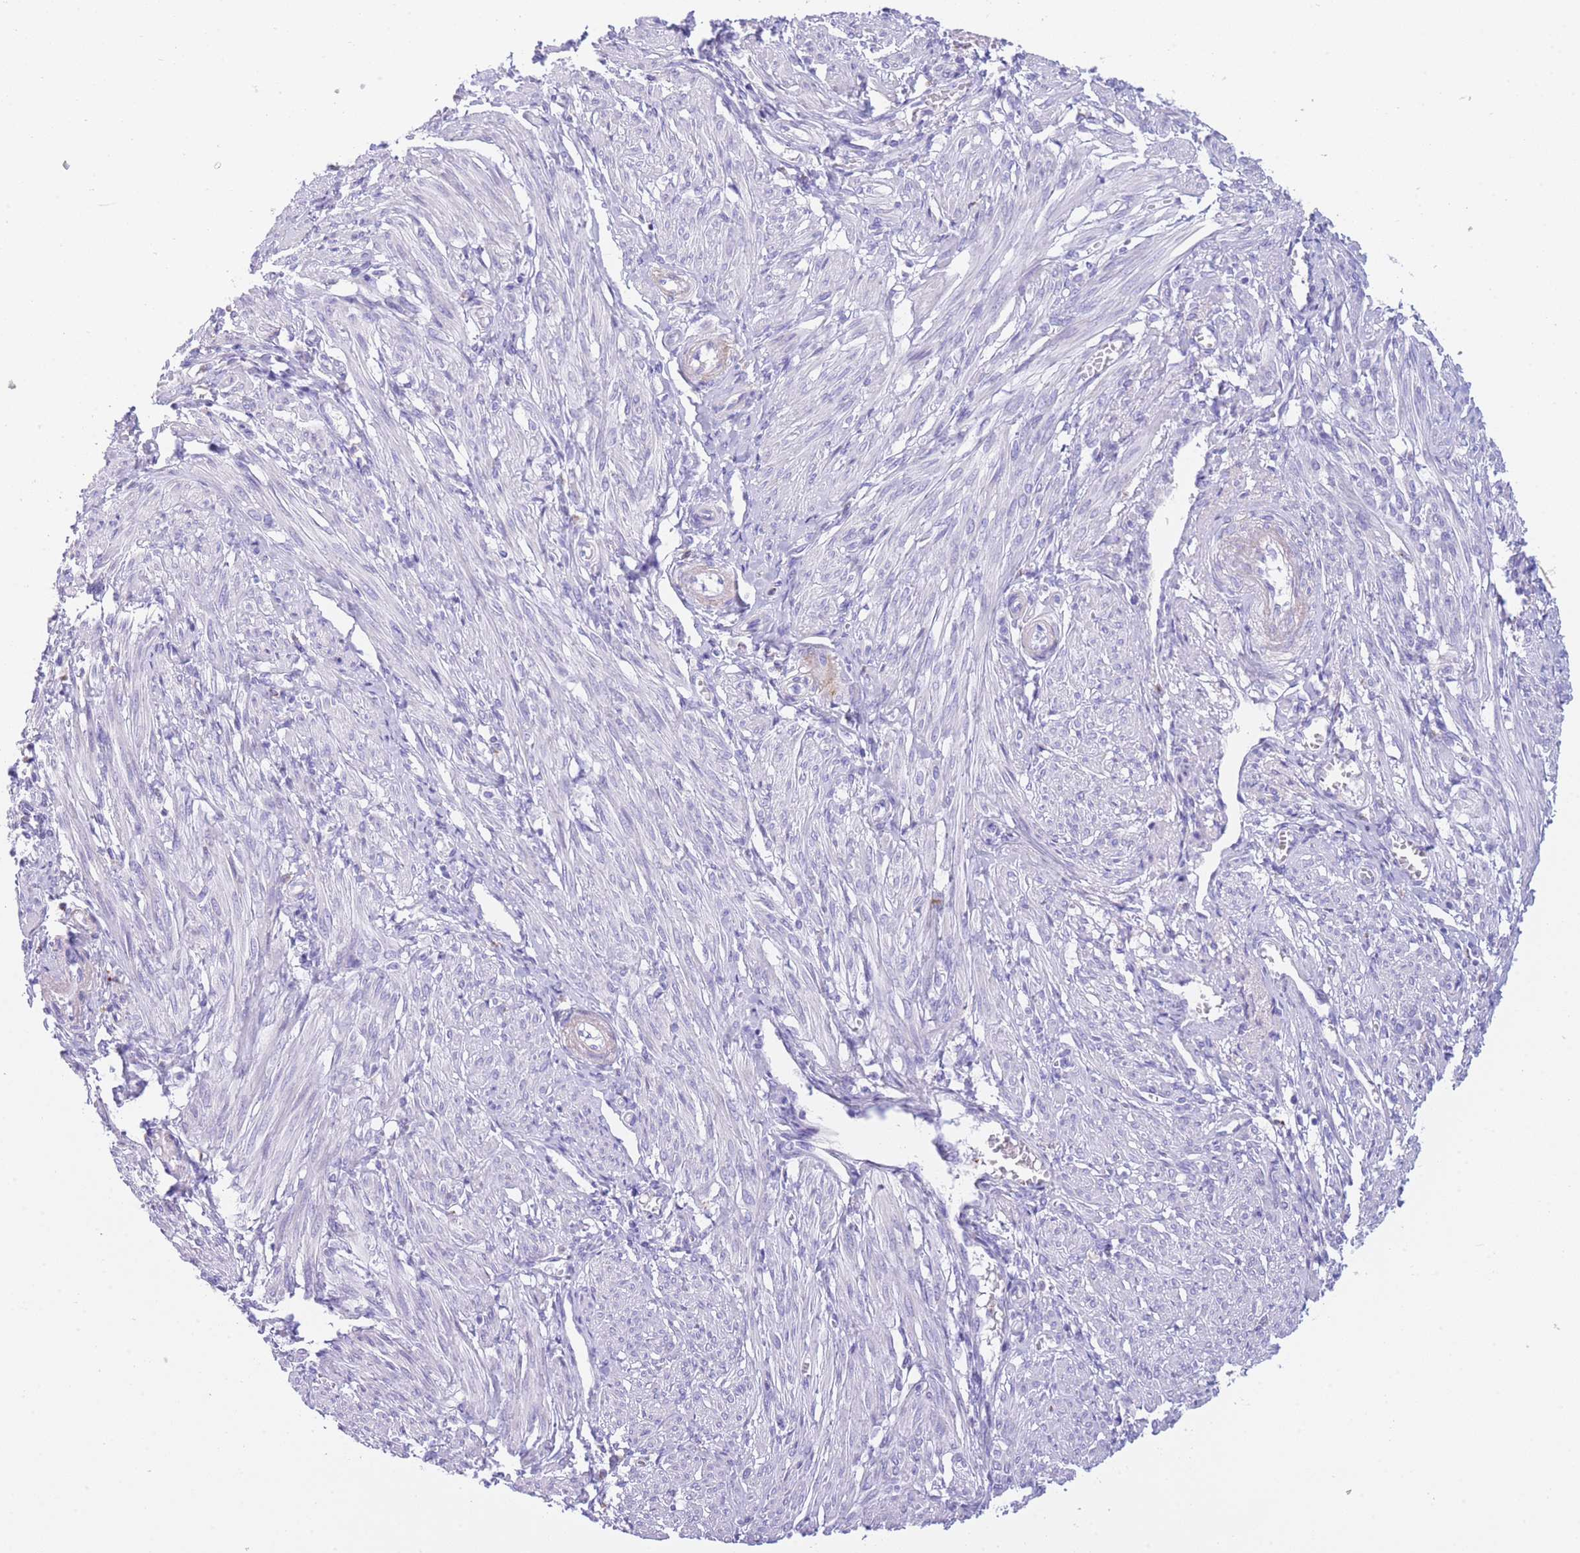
{"staining": {"intensity": "negative", "quantity": "none", "location": "none"}, "tissue": "smooth muscle", "cell_type": "Smooth muscle cells", "image_type": "normal", "snomed": [{"axis": "morphology", "description": "Normal tissue, NOS"}, {"axis": "topography", "description": "Smooth muscle"}], "caption": "Immunohistochemical staining of benign smooth muscle displays no significant positivity in smooth muscle cells.", "gene": "PLBD1", "patient": {"sex": "female", "age": 39}}